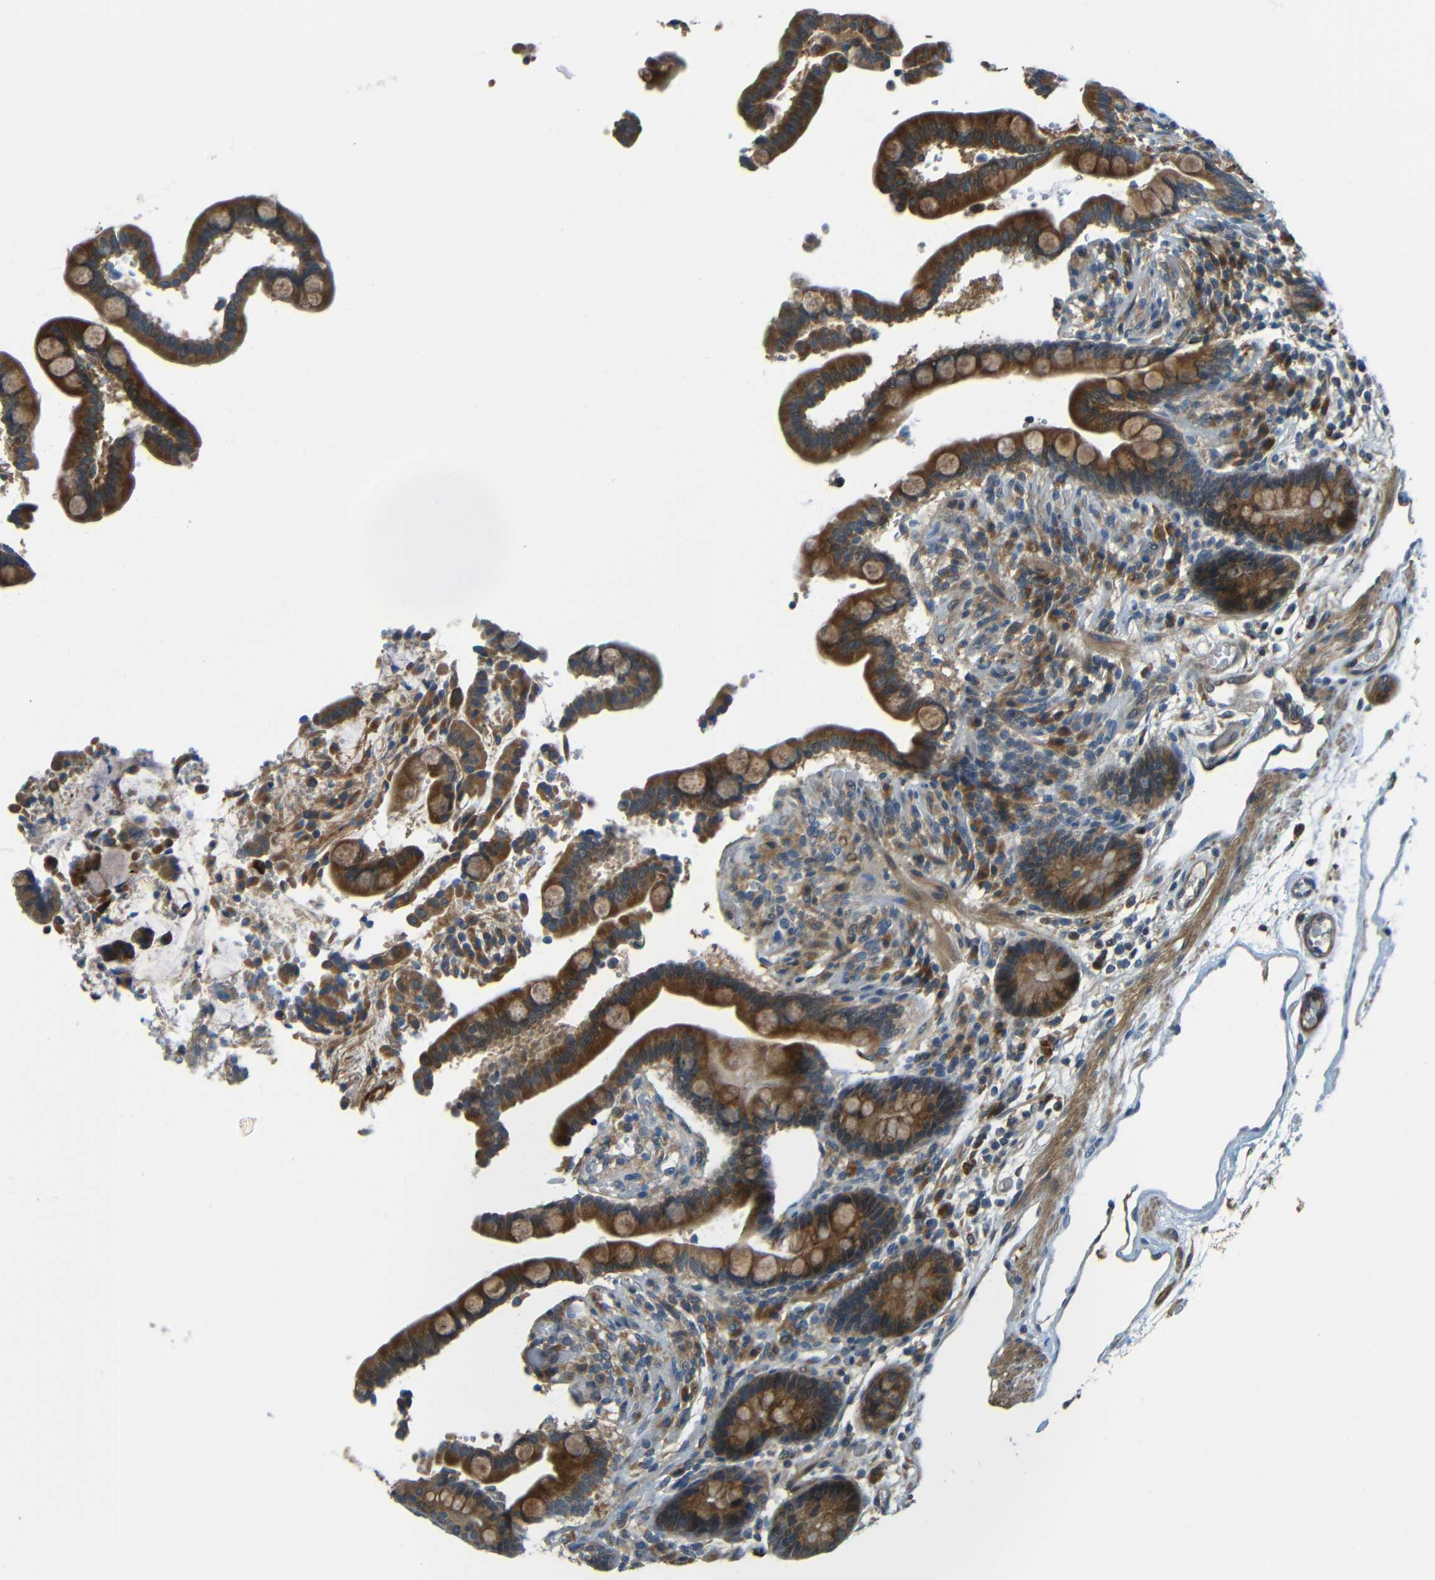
{"staining": {"intensity": "moderate", "quantity": ">75%", "location": "cytoplasmic/membranous"}, "tissue": "colon", "cell_type": "Endothelial cells", "image_type": "normal", "snomed": [{"axis": "morphology", "description": "Normal tissue, NOS"}, {"axis": "topography", "description": "Colon"}], "caption": "Immunohistochemistry of normal human colon displays medium levels of moderate cytoplasmic/membranous expression in about >75% of endothelial cells. (Stains: DAB (3,3'-diaminobenzidine) in brown, nuclei in blue, Microscopy: brightfield microscopy at high magnification).", "gene": "FNDC3A", "patient": {"sex": "male", "age": 73}}